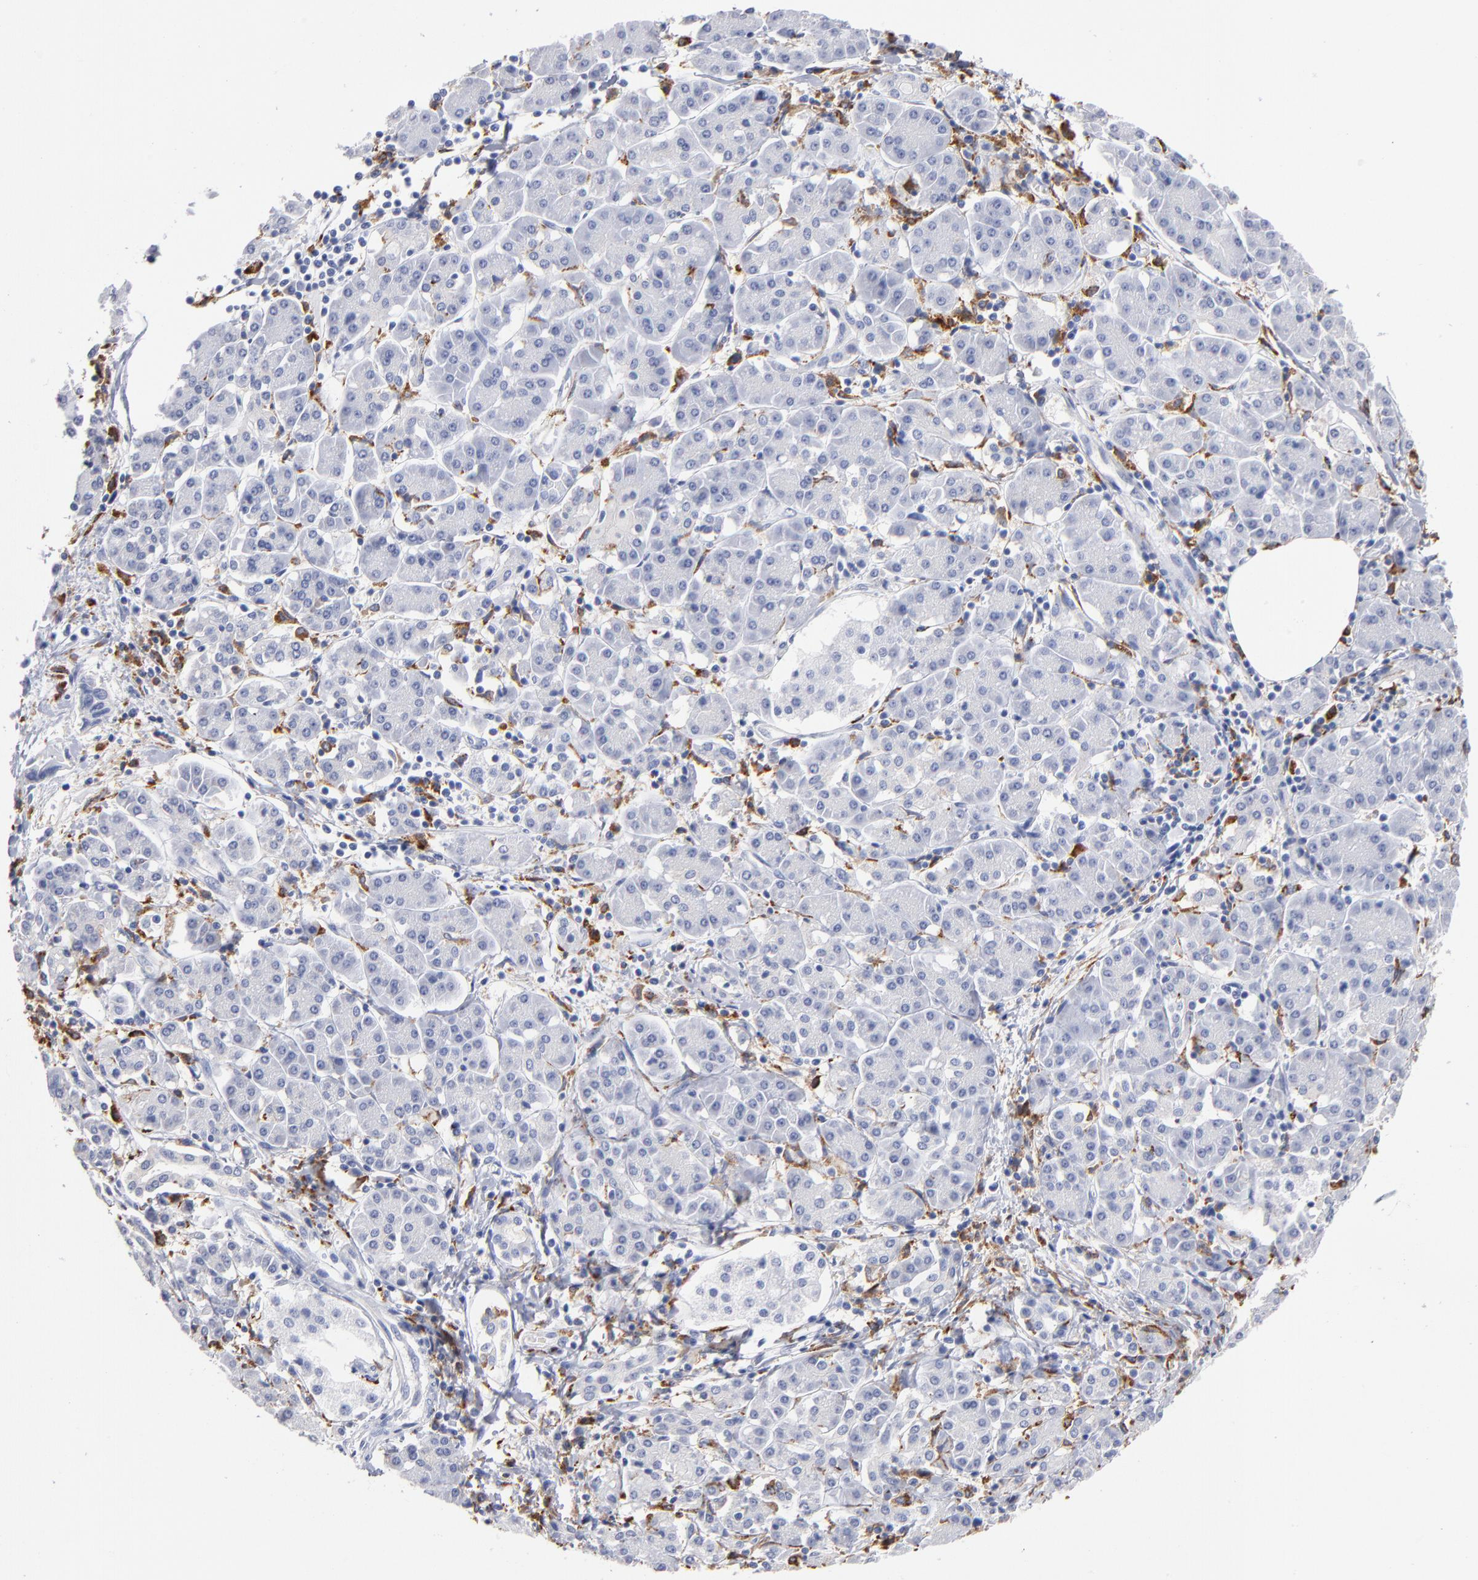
{"staining": {"intensity": "negative", "quantity": "none", "location": "none"}, "tissue": "pancreatic cancer", "cell_type": "Tumor cells", "image_type": "cancer", "snomed": [{"axis": "morphology", "description": "Adenocarcinoma, NOS"}, {"axis": "topography", "description": "Pancreas"}], "caption": "The immunohistochemistry (IHC) image has no significant expression in tumor cells of pancreatic cancer (adenocarcinoma) tissue.", "gene": "CD180", "patient": {"sex": "female", "age": 57}}